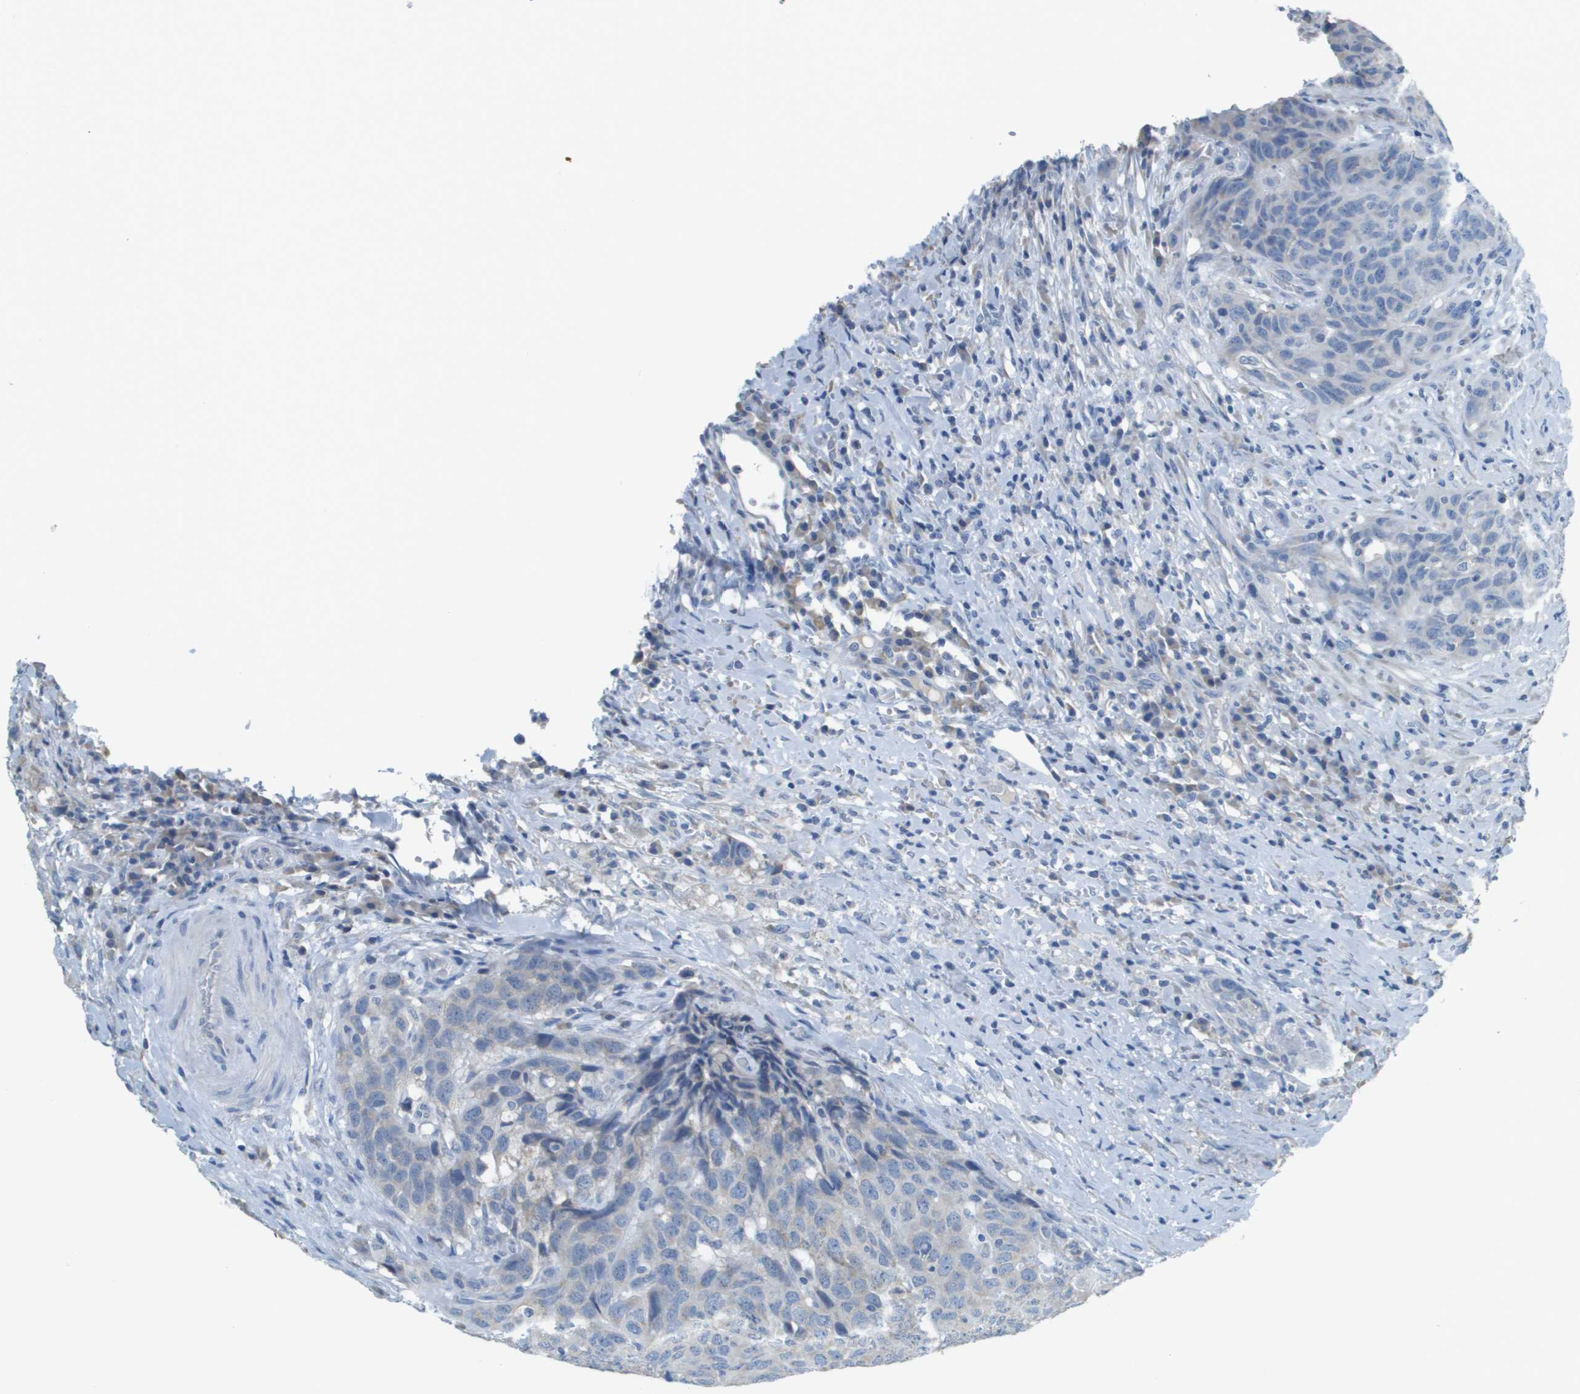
{"staining": {"intensity": "negative", "quantity": "none", "location": "none"}, "tissue": "head and neck cancer", "cell_type": "Tumor cells", "image_type": "cancer", "snomed": [{"axis": "morphology", "description": "Squamous cell carcinoma, NOS"}, {"axis": "topography", "description": "Head-Neck"}], "caption": "Immunohistochemistry (IHC) histopathology image of neoplastic tissue: human head and neck squamous cell carcinoma stained with DAB (3,3'-diaminobenzidine) exhibits no significant protein expression in tumor cells.", "gene": "PTGDR2", "patient": {"sex": "male", "age": 66}}